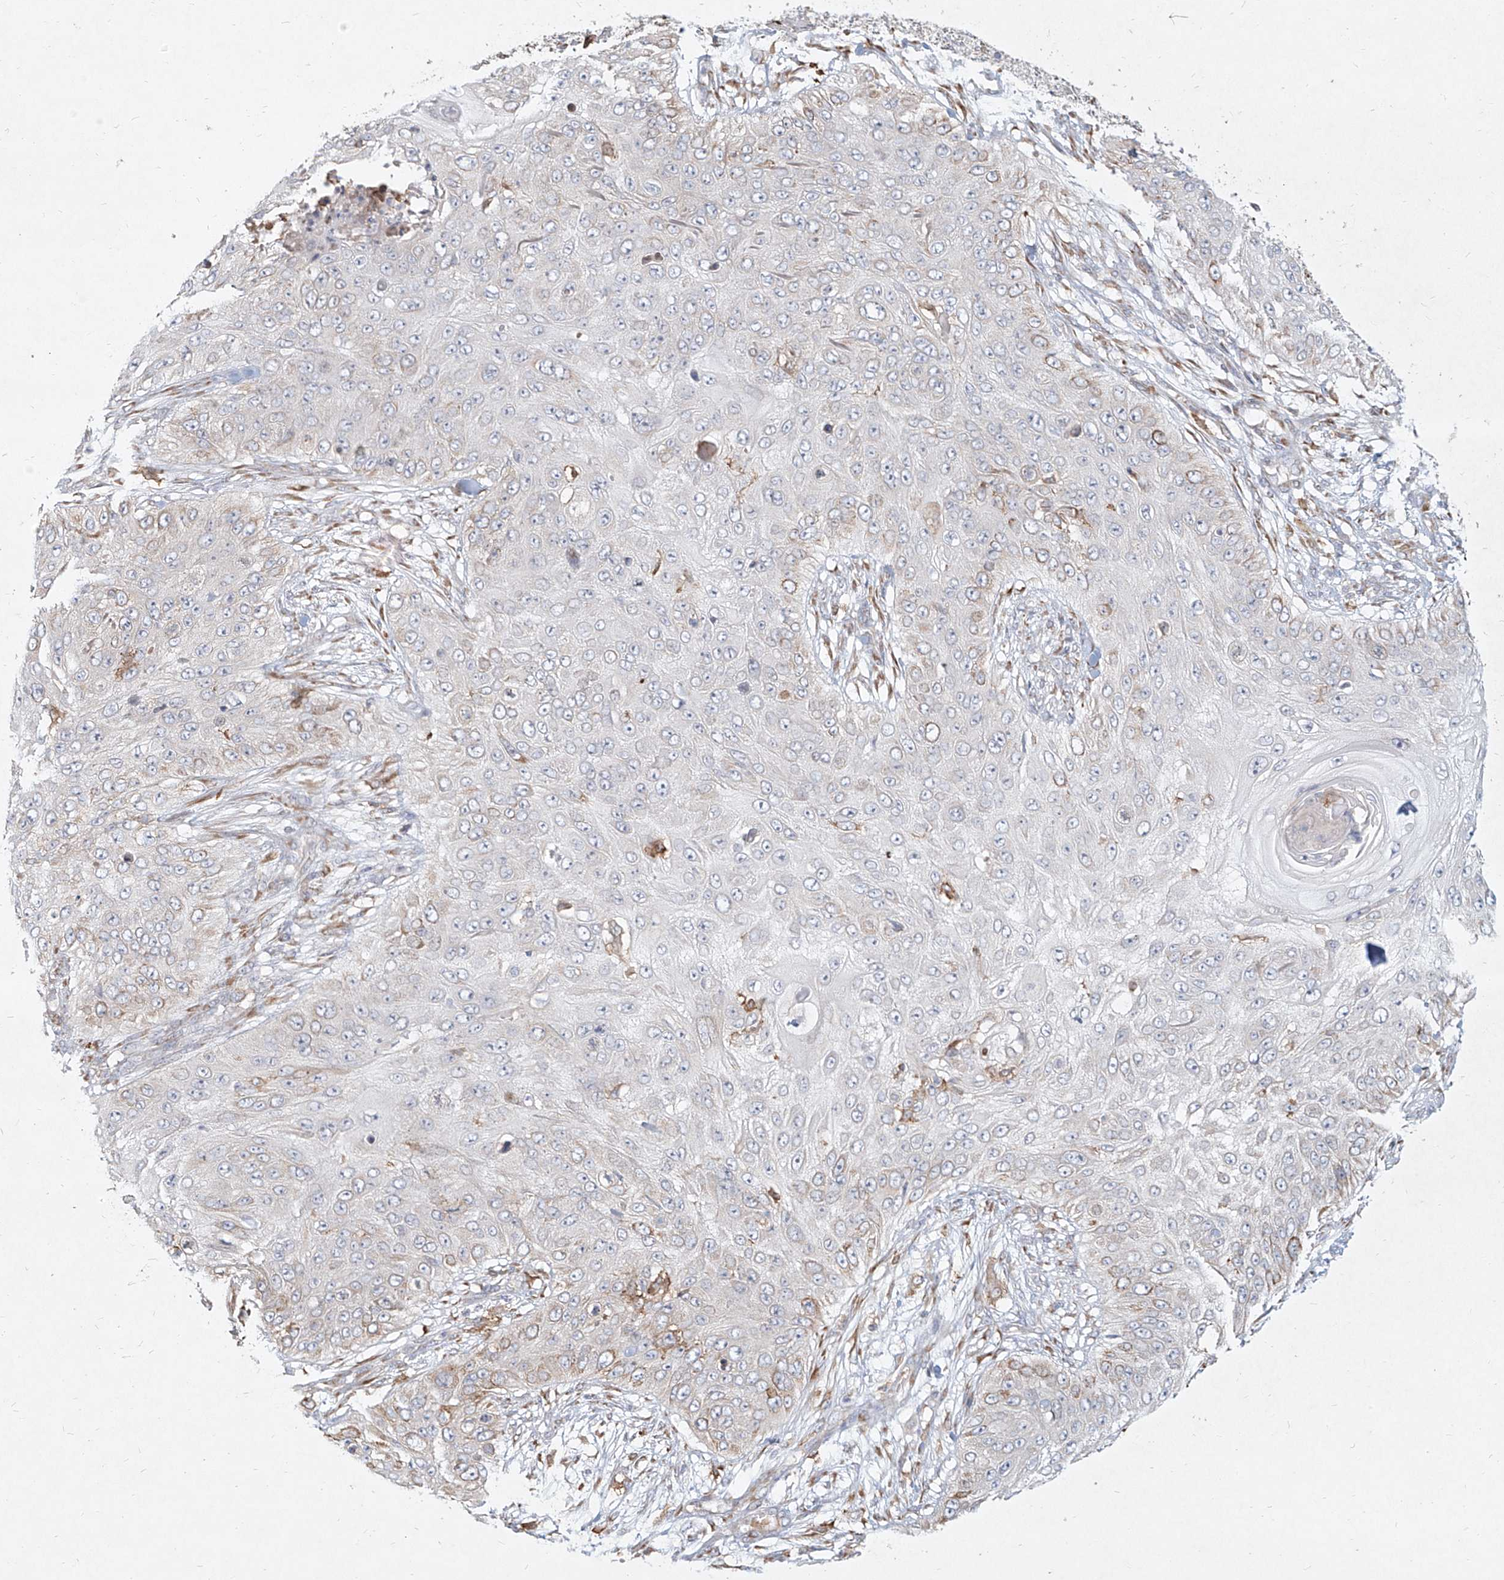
{"staining": {"intensity": "negative", "quantity": "none", "location": "none"}, "tissue": "skin cancer", "cell_type": "Tumor cells", "image_type": "cancer", "snomed": [{"axis": "morphology", "description": "Squamous cell carcinoma, NOS"}, {"axis": "topography", "description": "Skin"}], "caption": "DAB immunohistochemical staining of human skin cancer exhibits no significant expression in tumor cells. The staining was performed using DAB to visualize the protein expression in brown, while the nuclei were stained in blue with hematoxylin (Magnification: 20x).", "gene": "CD209", "patient": {"sex": "female", "age": 80}}